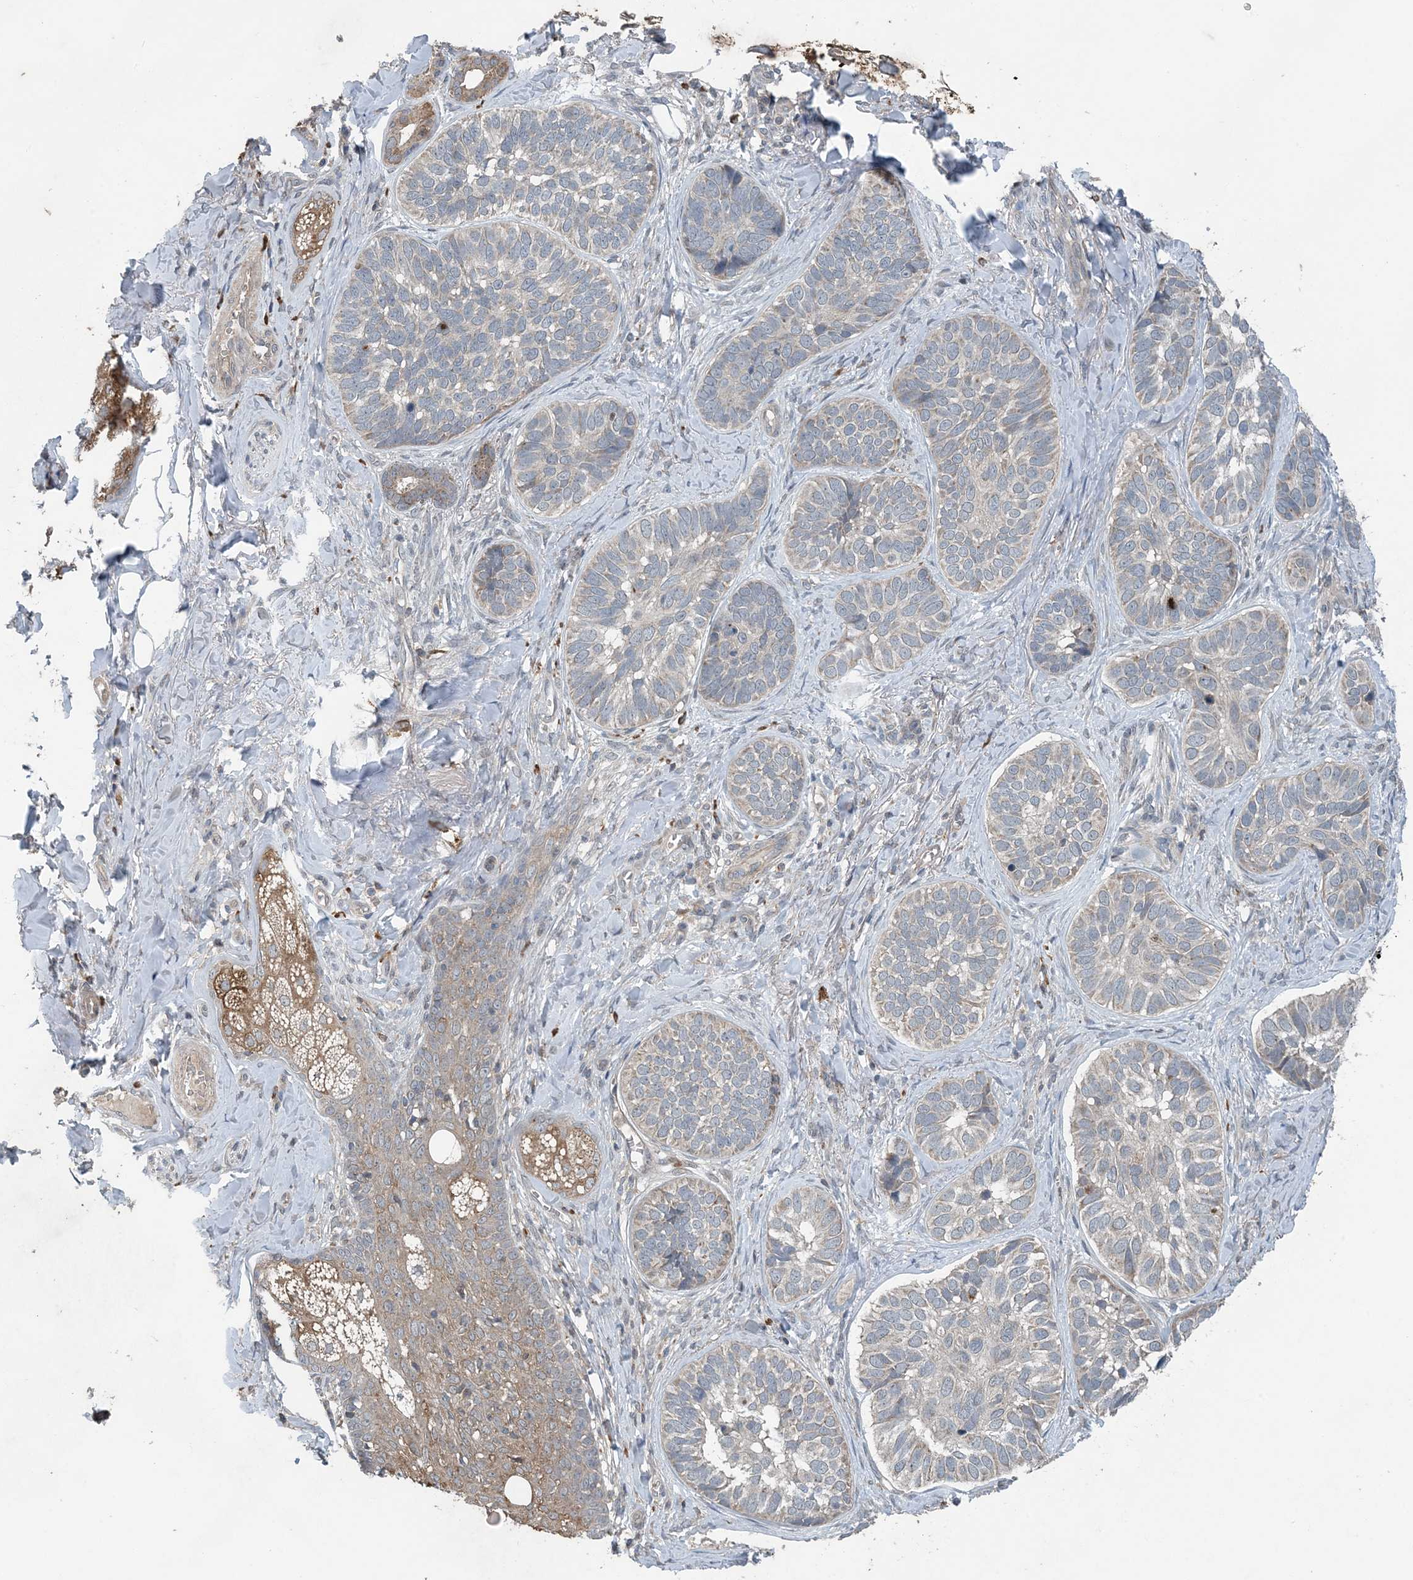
{"staining": {"intensity": "negative", "quantity": "none", "location": "none"}, "tissue": "skin cancer", "cell_type": "Tumor cells", "image_type": "cancer", "snomed": [{"axis": "morphology", "description": "Basal cell carcinoma"}, {"axis": "topography", "description": "Skin"}], "caption": "Basal cell carcinoma (skin) was stained to show a protein in brown. There is no significant positivity in tumor cells.", "gene": "MYO9B", "patient": {"sex": "male", "age": 62}}